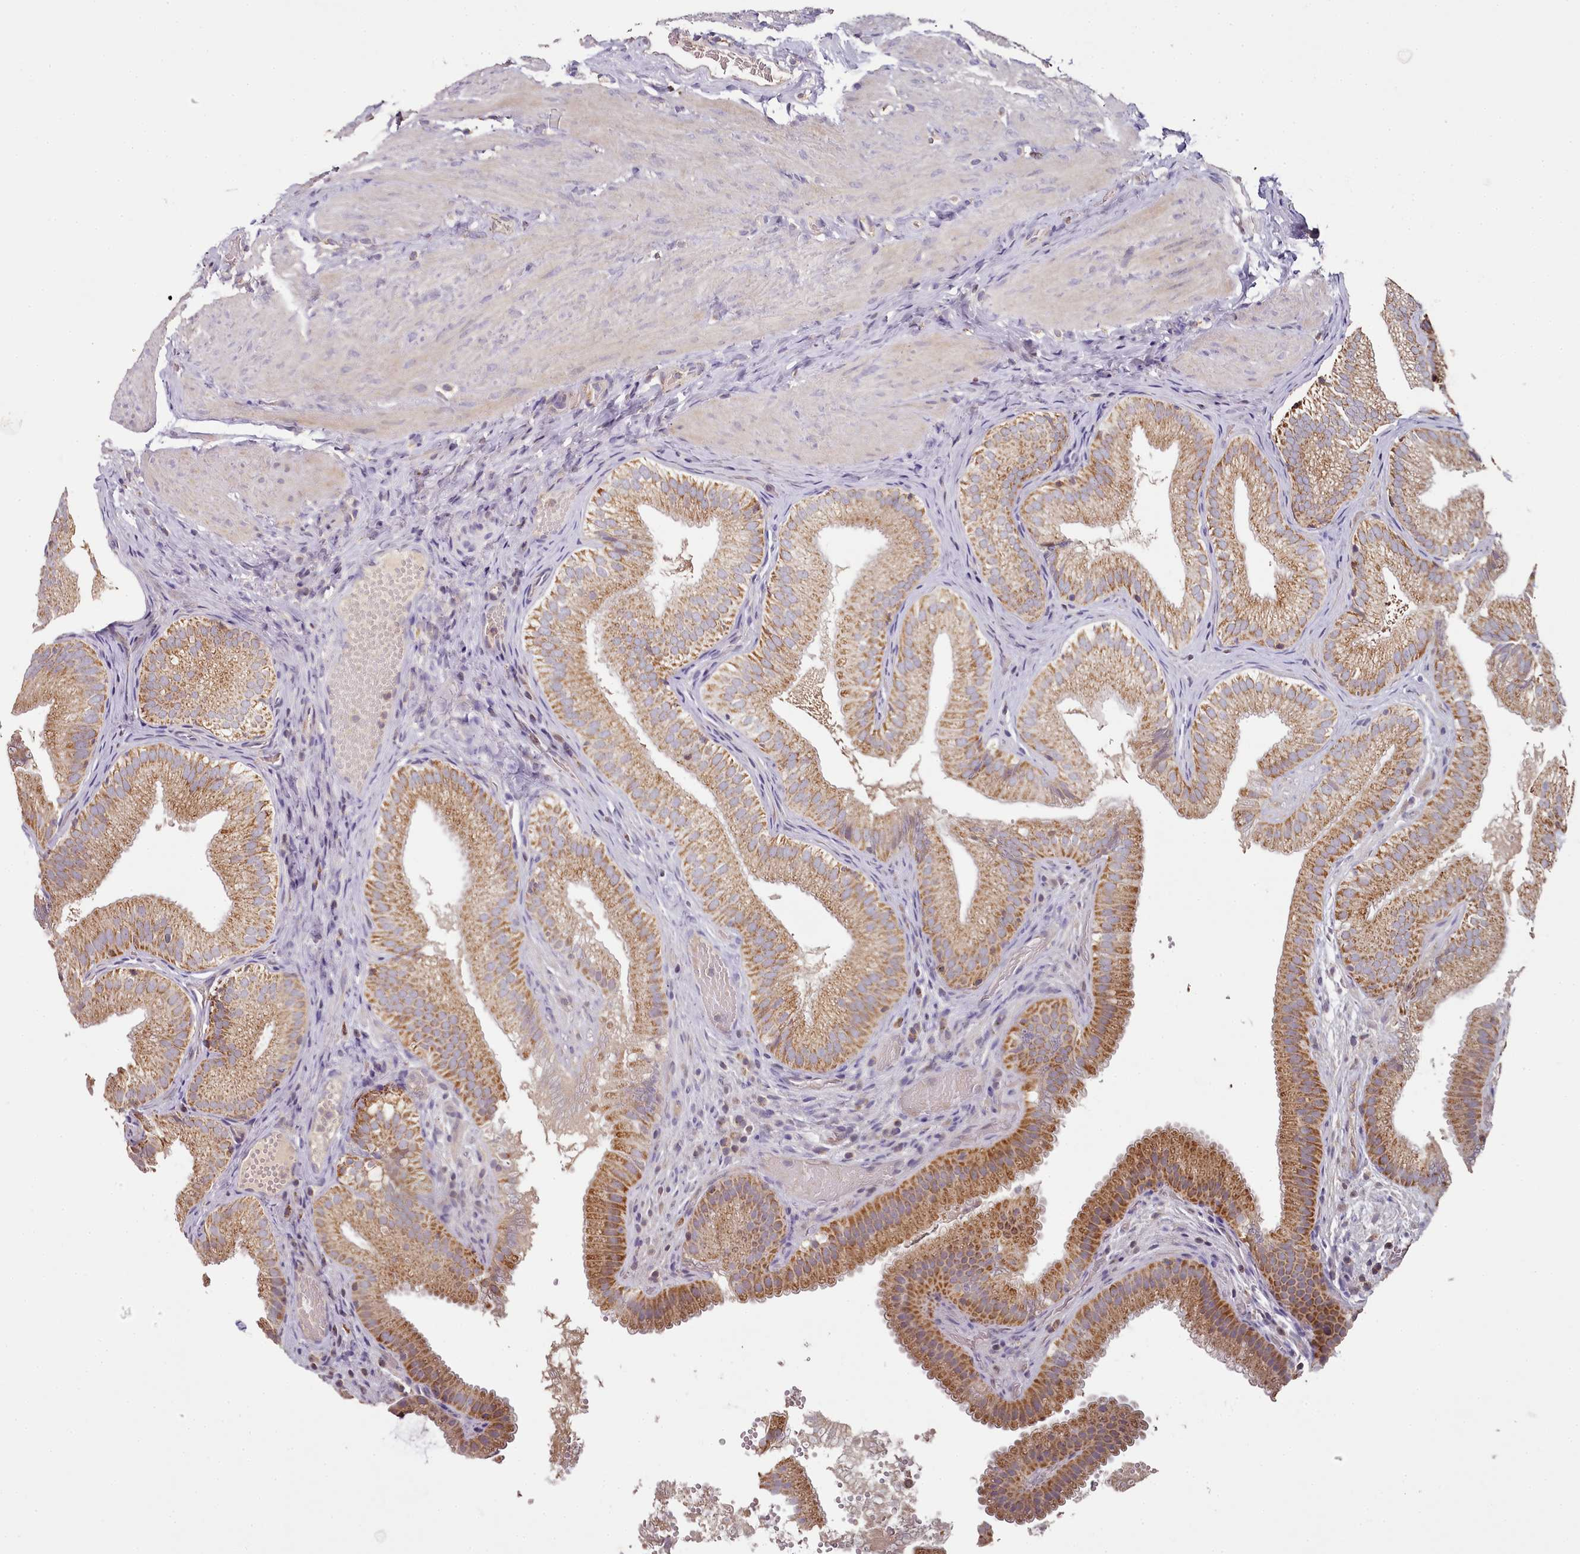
{"staining": {"intensity": "moderate", "quantity": ">75%", "location": "cytoplasmic/membranous"}, "tissue": "gallbladder", "cell_type": "Glandular cells", "image_type": "normal", "snomed": [{"axis": "morphology", "description": "Normal tissue, NOS"}, {"axis": "topography", "description": "Gallbladder"}], "caption": "An IHC image of unremarkable tissue is shown. Protein staining in brown shows moderate cytoplasmic/membranous positivity in gallbladder within glandular cells. The staining was performed using DAB (3,3'-diaminobenzidine) to visualize the protein expression in brown, while the nuclei were stained in blue with hematoxylin (Magnification: 20x).", "gene": "ACSS1", "patient": {"sex": "female", "age": 30}}